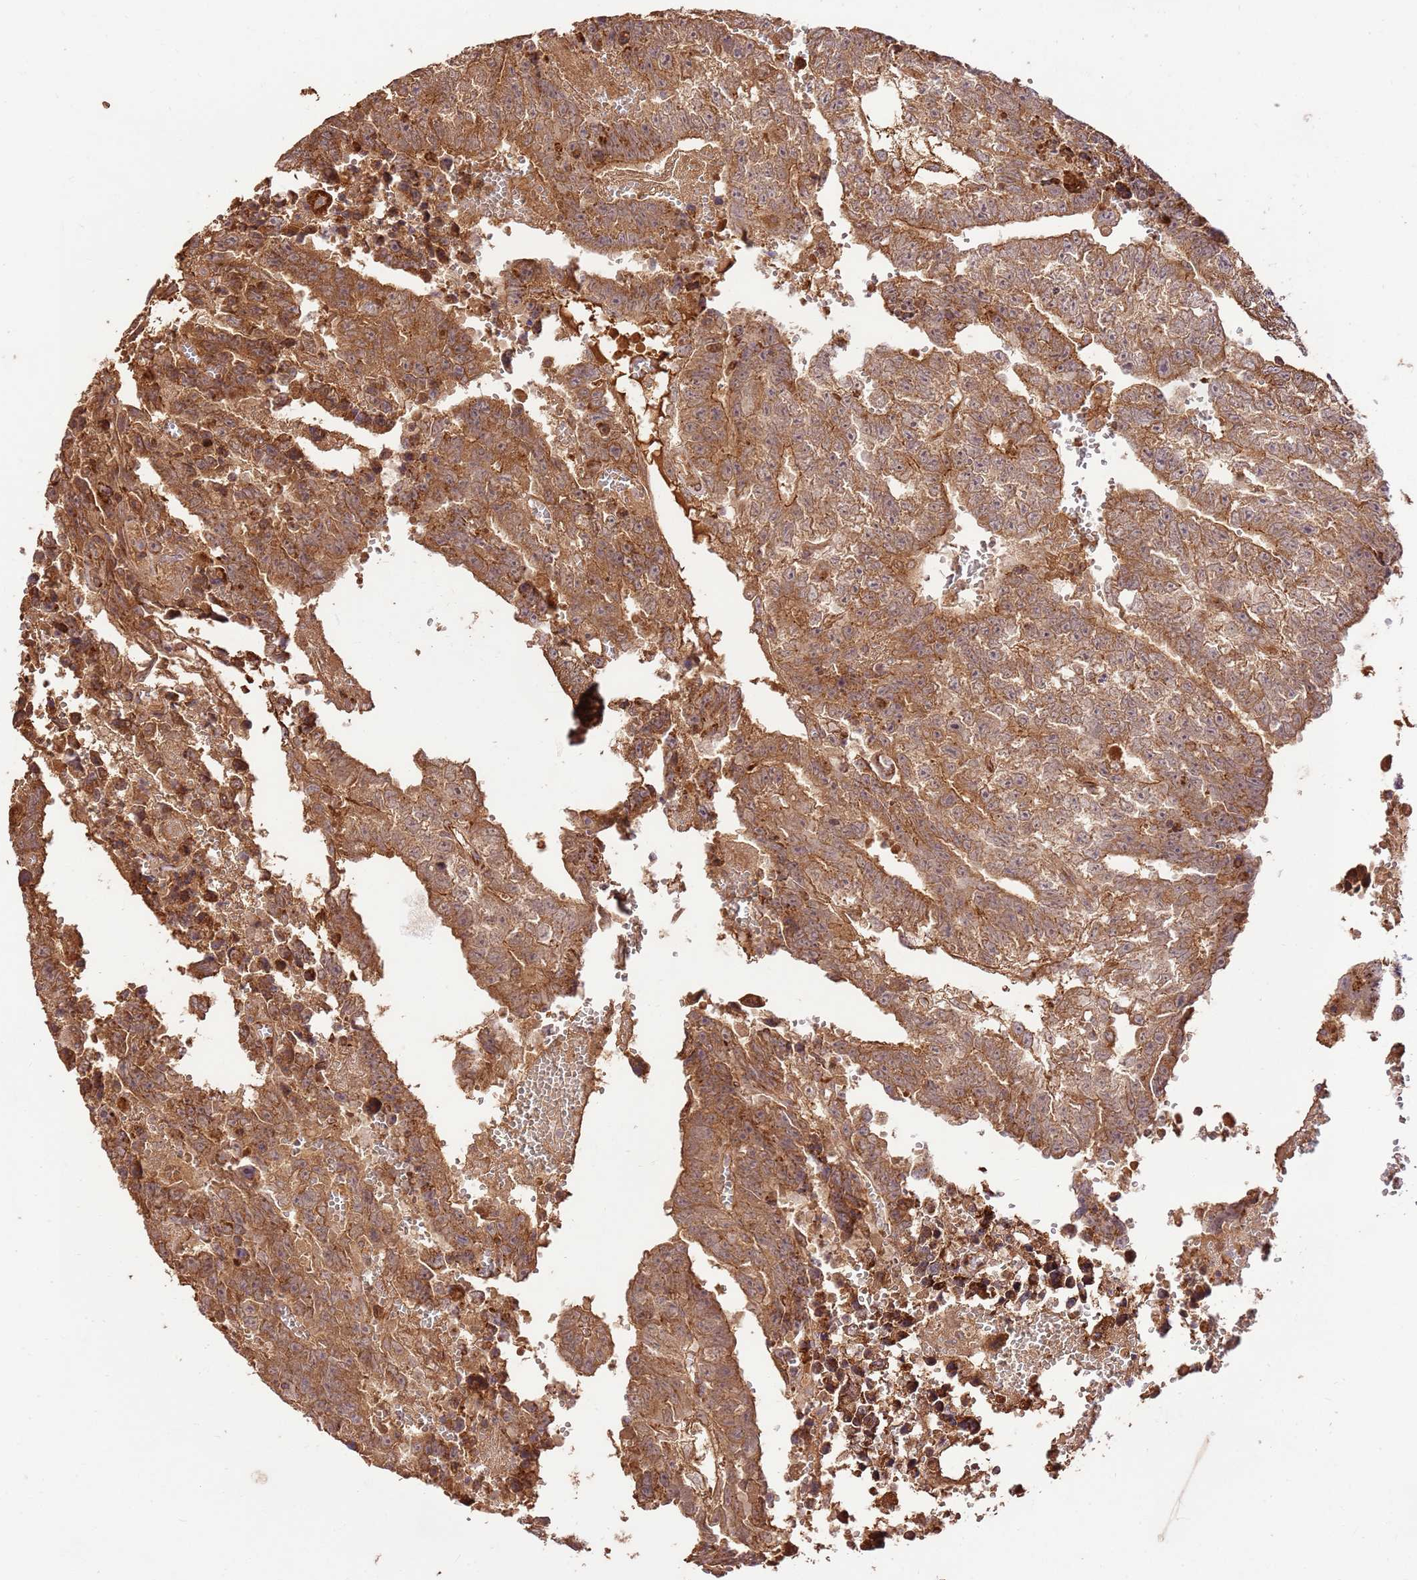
{"staining": {"intensity": "moderate", "quantity": ">75%", "location": "cytoplasmic/membranous"}, "tissue": "testis cancer", "cell_type": "Tumor cells", "image_type": "cancer", "snomed": [{"axis": "morphology", "description": "Carcinoma, Embryonal, NOS"}, {"axis": "topography", "description": "Testis"}], "caption": "Immunohistochemical staining of embryonal carcinoma (testis) displays medium levels of moderate cytoplasmic/membranous protein staining in approximately >75% of tumor cells.", "gene": "KATNAL2", "patient": {"sex": "male", "age": 25}}